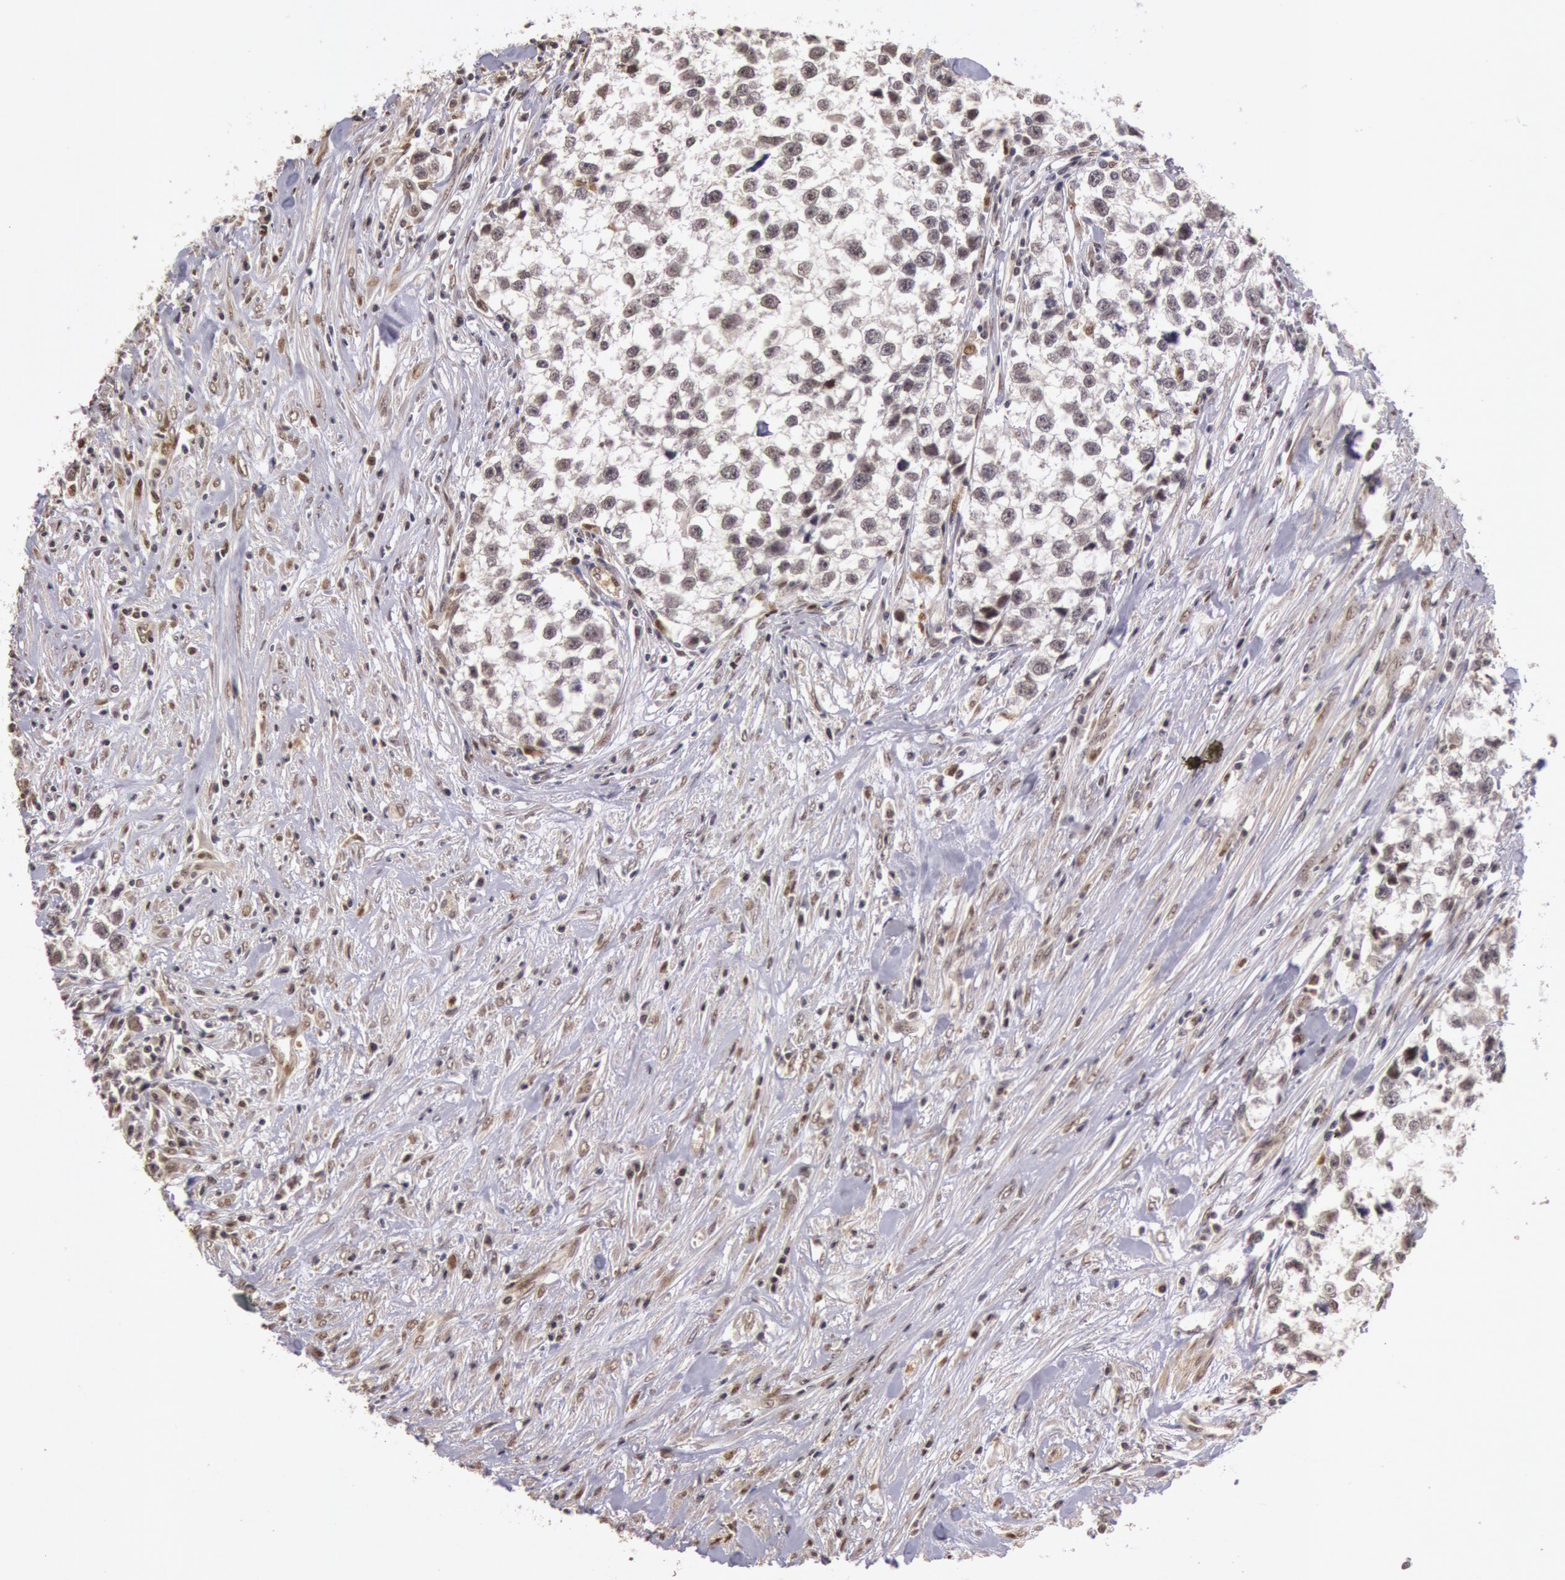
{"staining": {"intensity": "negative", "quantity": "none", "location": "none"}, "tissue": "testis cancer", "cell_type": "Tumor cells", "image_type": "cancer", "snomed": [{"axis": "morphology", "description": "Seminoma, NOS"}, {"axis": "morphology", "description": "Carcinoma, Embryonal, NOS"}, {"axis": "topography", "description": "Testis"}], "caption": "This is an immunohistochemistry histopathology image of human testis cancer. There is no staining in tumor cells.", "gene": "LIG4", "patient": {"sex": "male", "age": 30}}